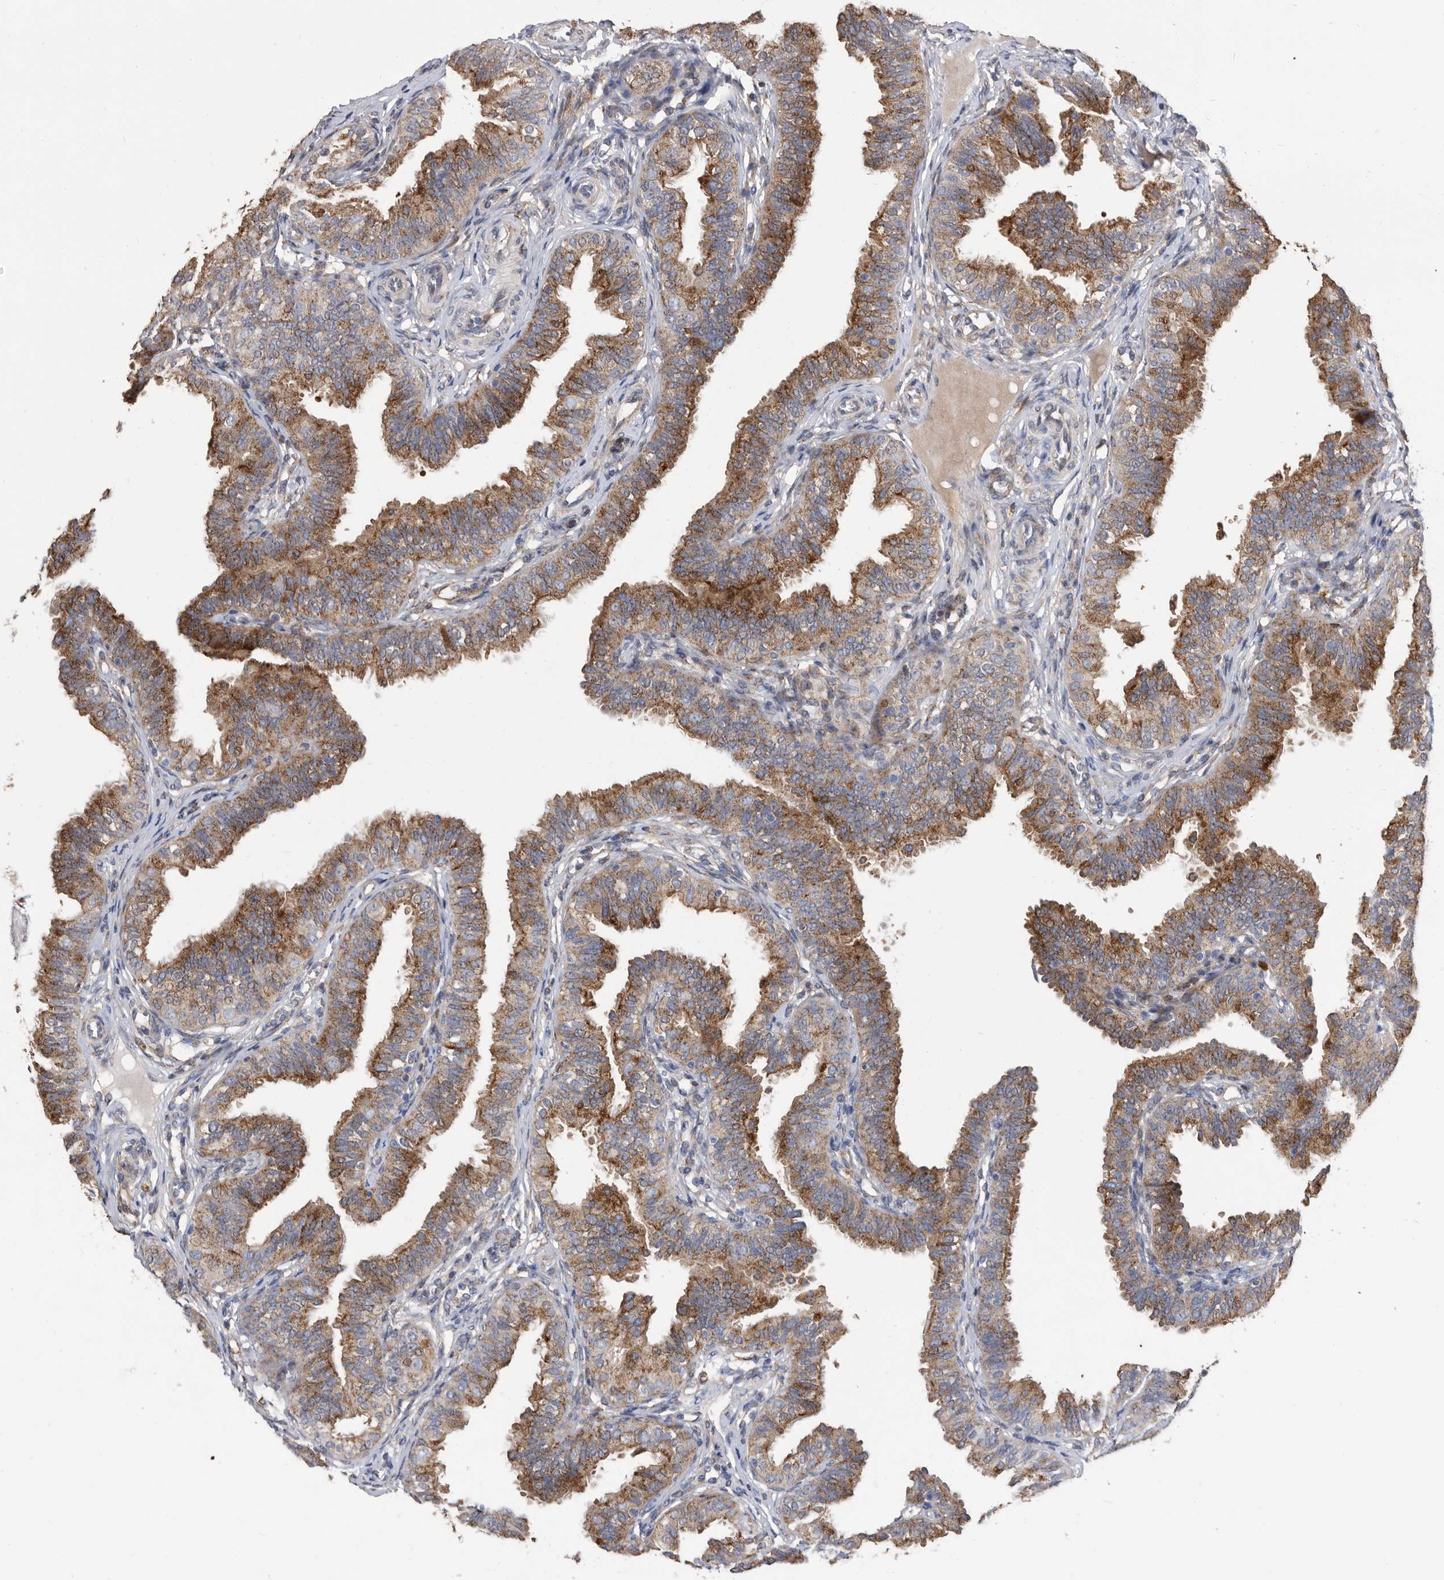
{"staining": {"intensity": "moderate", "quantity": ">75%", "location": "cytoplasmic/membranous"}, "tissue": "fallopian tube", "cell_type": "Glandular cells", "image_type": "normal", "snomed": [{"axis": "morphology", "description": "Normal tissue, NOS"}, {"axis": "topography", "description": "Fallopian tube"}], "caption": "The histopathology image shows a brown stain indicating the presence of a protein in the cytoplasmic/membranous of glandular cells in fallopian tube.", "gene": "CRISPLD2", "patient": {"sex": "female", "age": 35}}